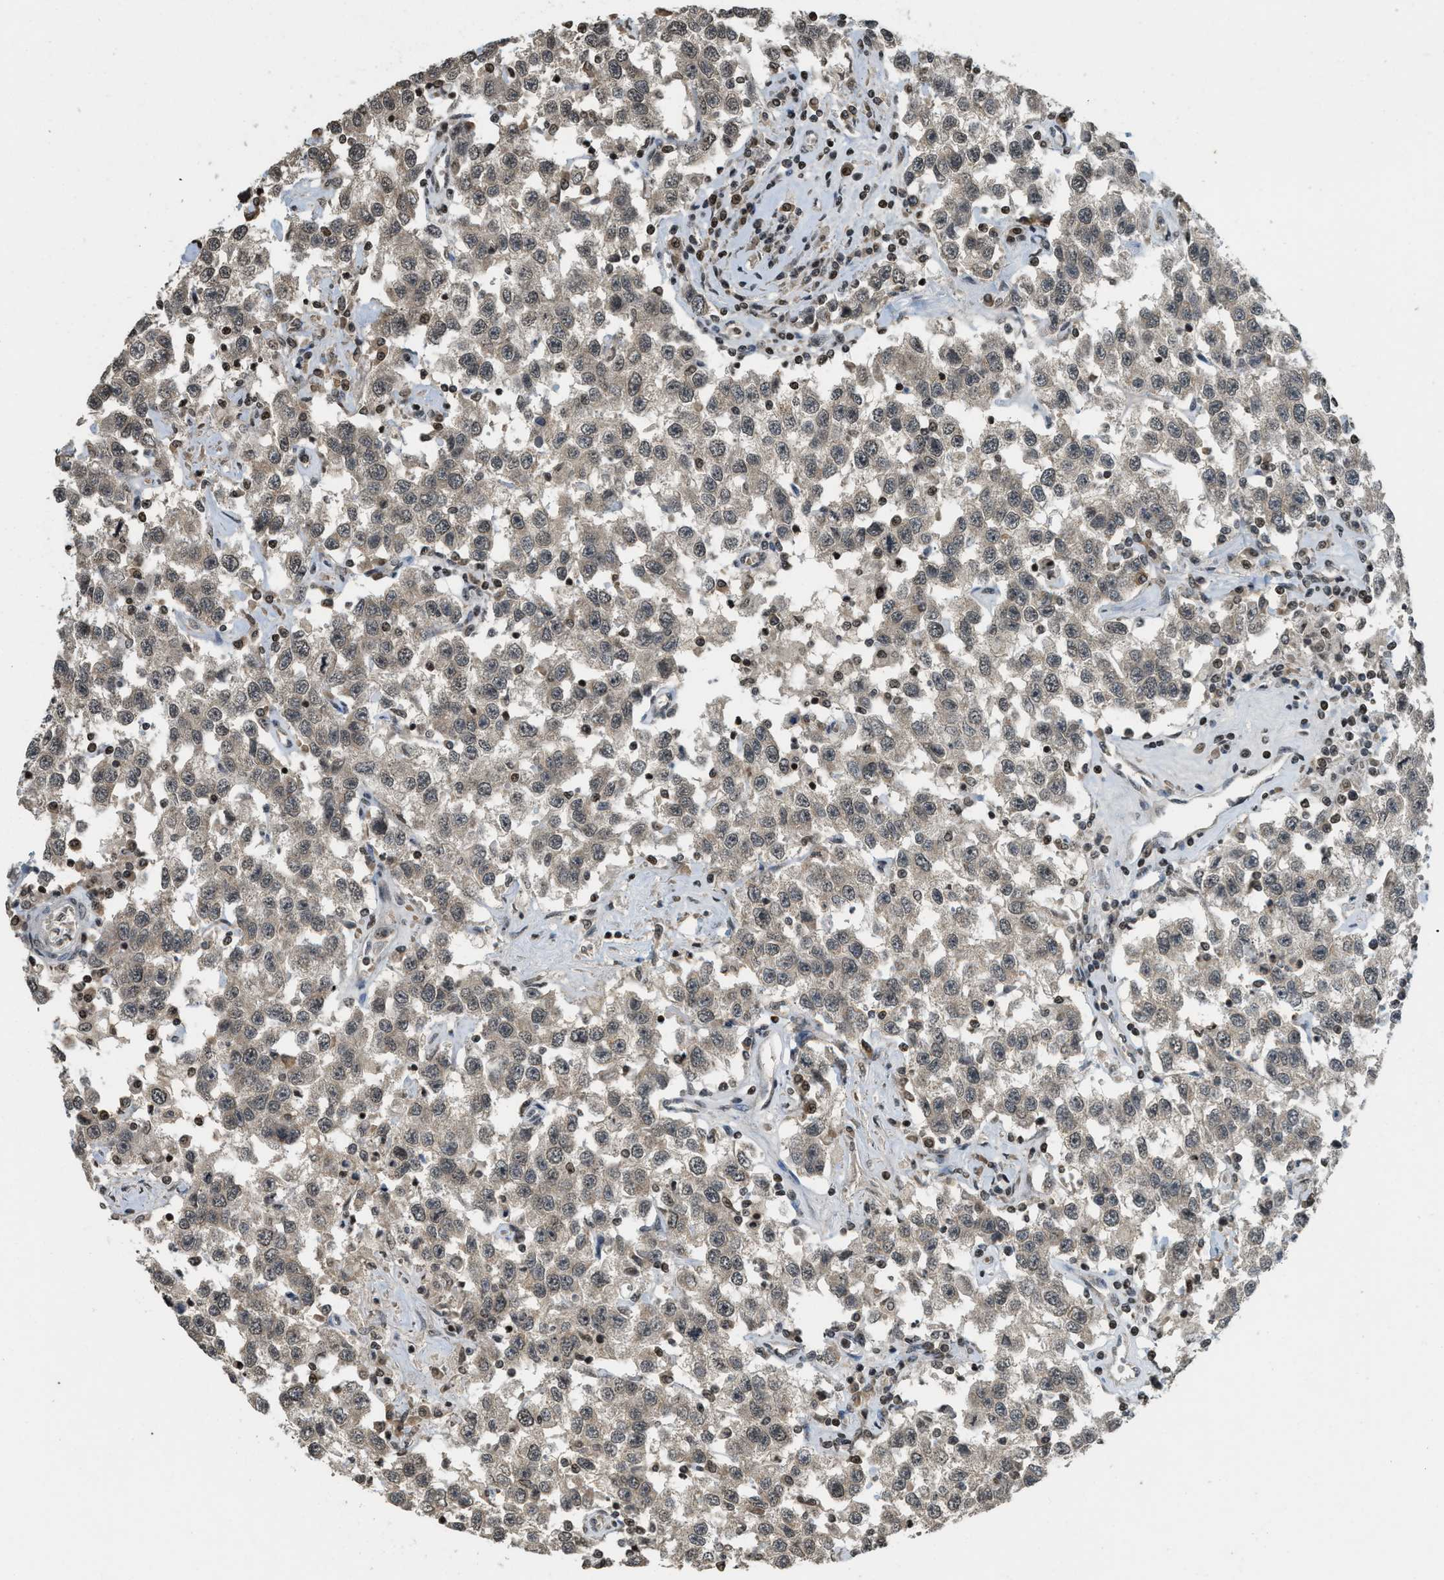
{"staining": {"intensity": "moderate", "quantity": ">75%", "location": "nuclear"}, "tissue": "testis cancer", "cell_type": "Tumor cells", "image_type": "cancer", "snomed": [{"axis": "morphology", "description": "Seminoma, NOS"}, {"axis": "topography", "description": "Testis"}], "caption": "Immunohistochemical staining of testis cancer demonstrates moderate nuclear protein positivity in about >75% of tumor cells.", "gene": "SIAH1", "patient": {"sex": "male", "age": 41}}